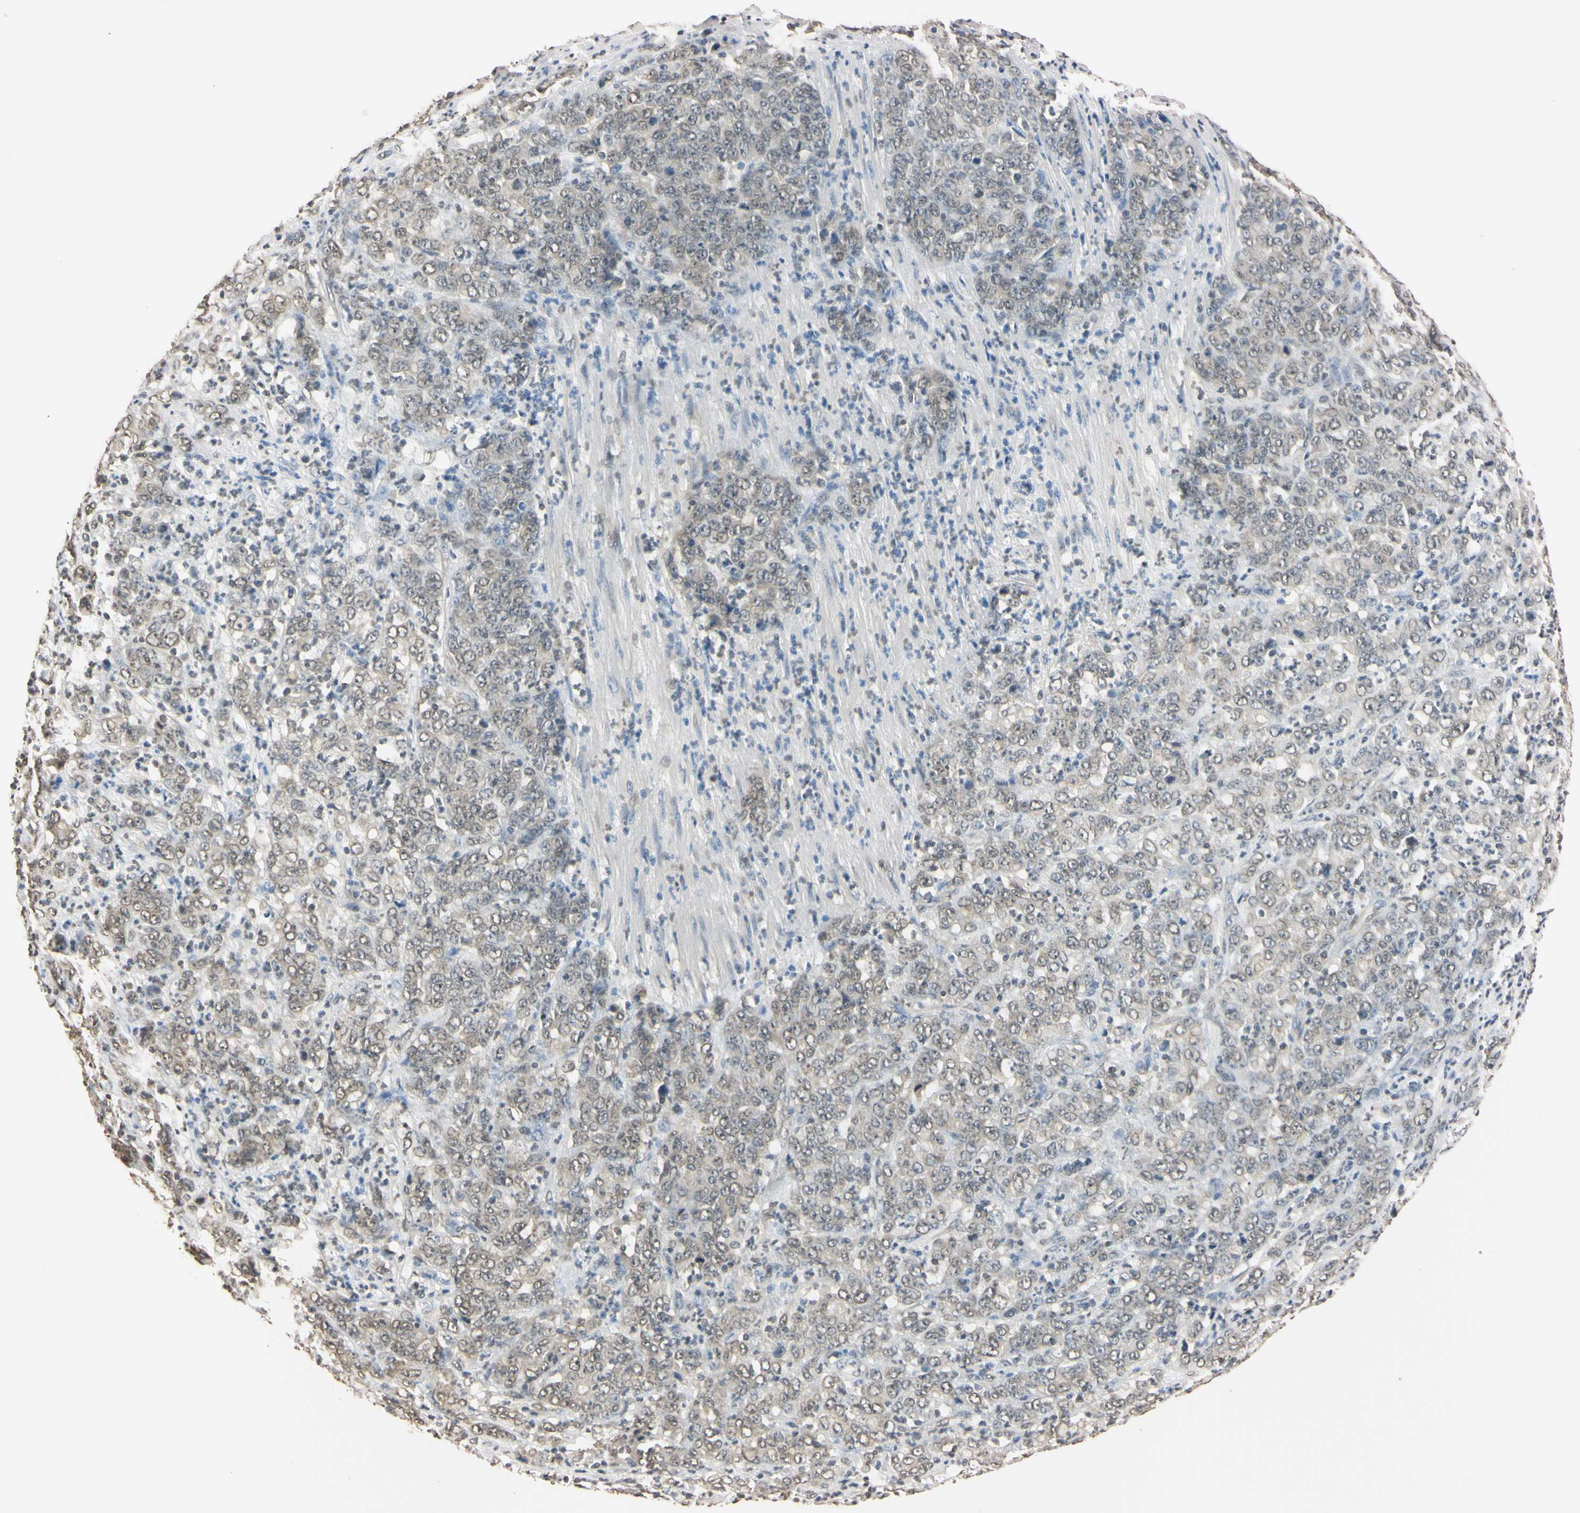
{"staining": {"intensity": "weak", "quantity": "25%-75%", "location": "nuclear"}, "tissue": "stomach cancer", "cell_type": "Tumor cells", "image_type": "cancer", "snomed": [{"axis": "morphology", "description": "Adenocarcinoma, NOS"}, {"axis": "topography", "description": "Stomach, lower"}], "caption": "Stomach cancer stained for a protein shows weak nuclear positivity in tumor cells. Immunohistochemistry (ihc) stains the protein of interest in brown and the nuclei are stained blue.", "gene": "CDC45", "patient": {"sex": "female", "age": 71}}